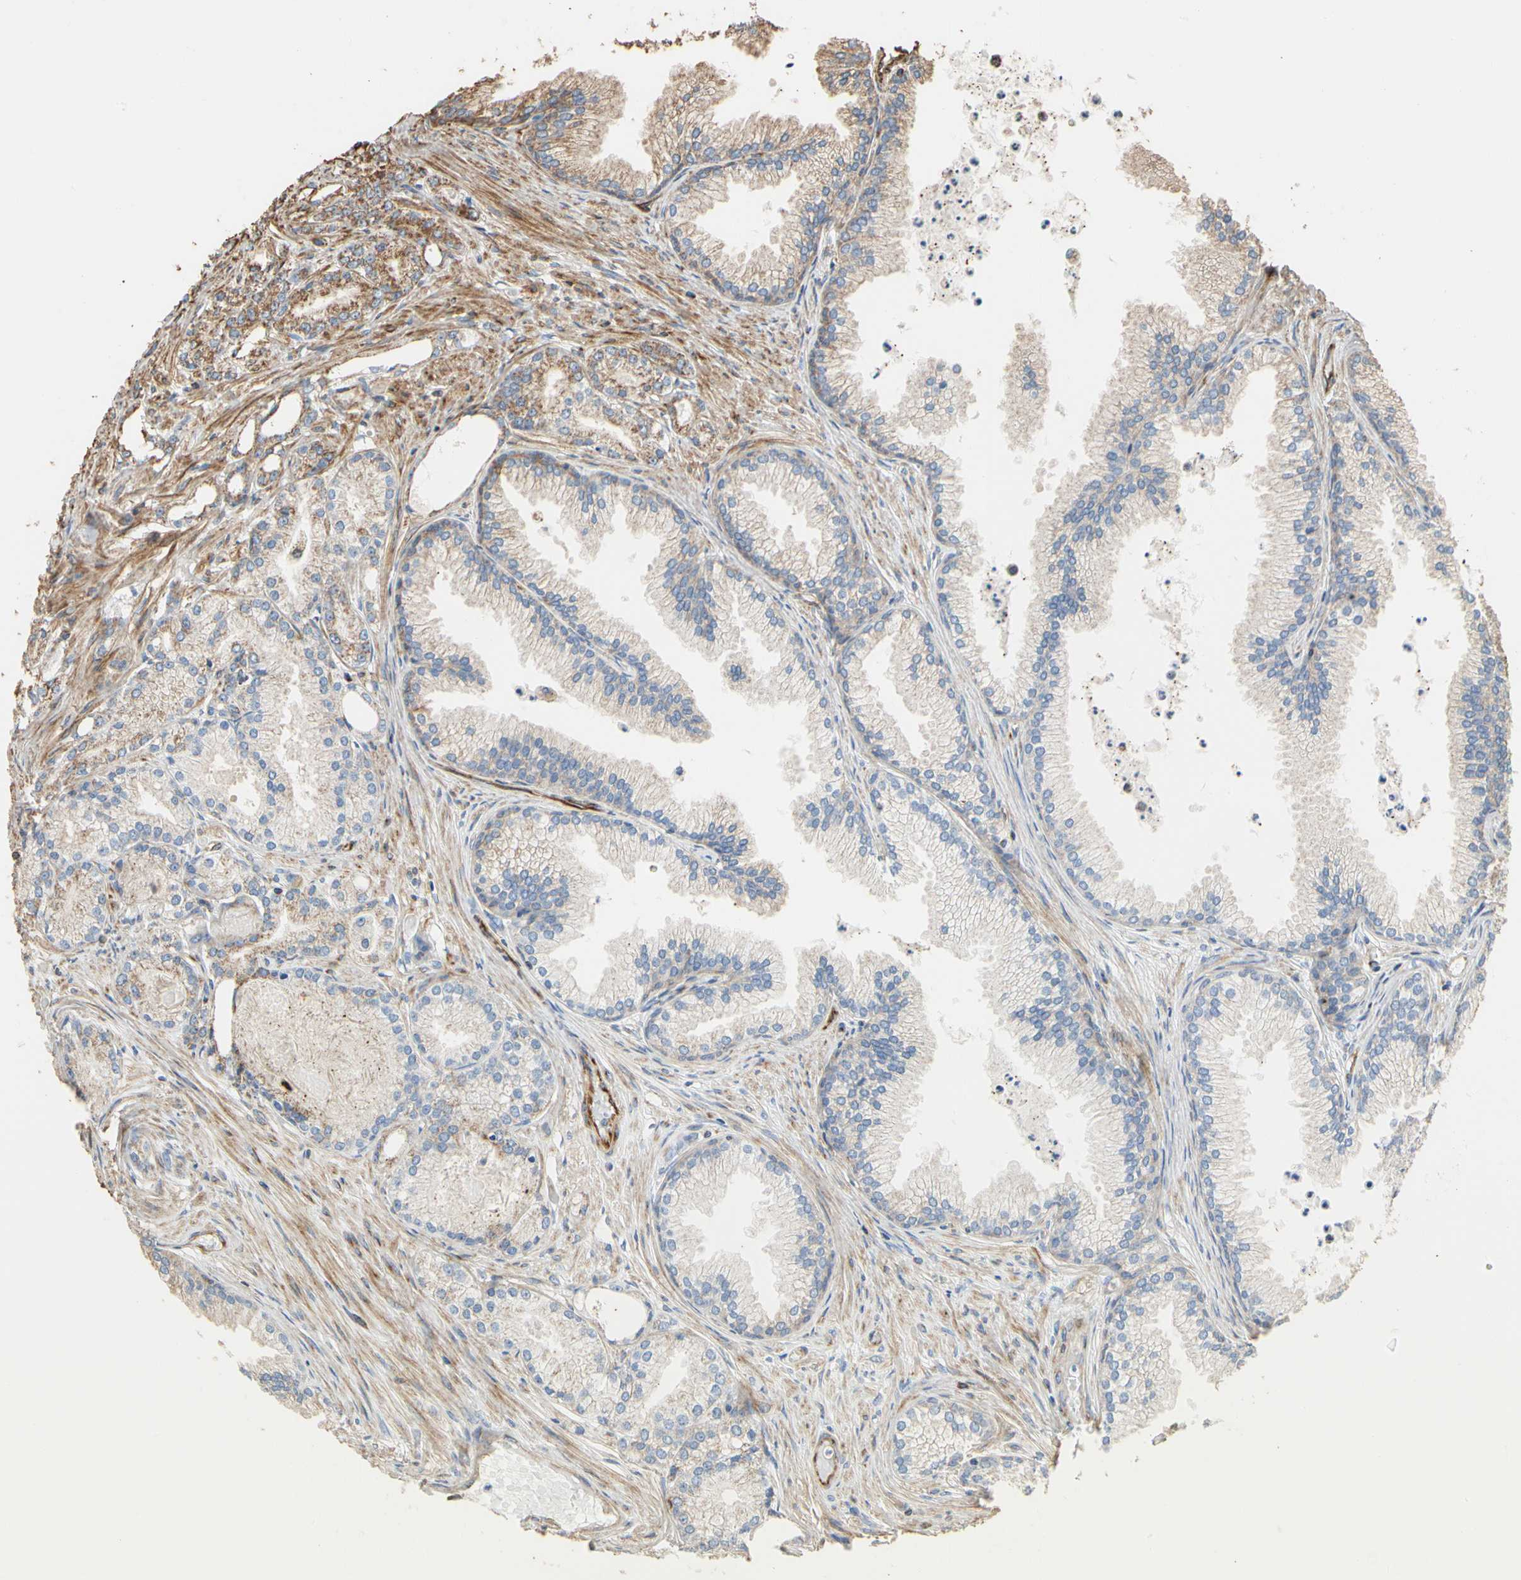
{"staining": {"intensity": "weak", "quantity": "25%-75%", "location": "cytoplasmic/membranous"}, "tissue": "prostate cancer", "cell_type": "Tumor cells", "image_type": "cancer", "snomed": [{"axis": "morphology", "description": "Adenocarcinoma, Low grade"}, {"axis": "topography", "description": "Prostate"}], "caption": "Prostate adenocarcinoma (low-grade) stained with IHC displays weak cytoplasmic/membranous positivity in approximately 25%-75% of tumor cells.", "gene": "TUBA1A", "patient": {"sex": "male", "age": 72}}